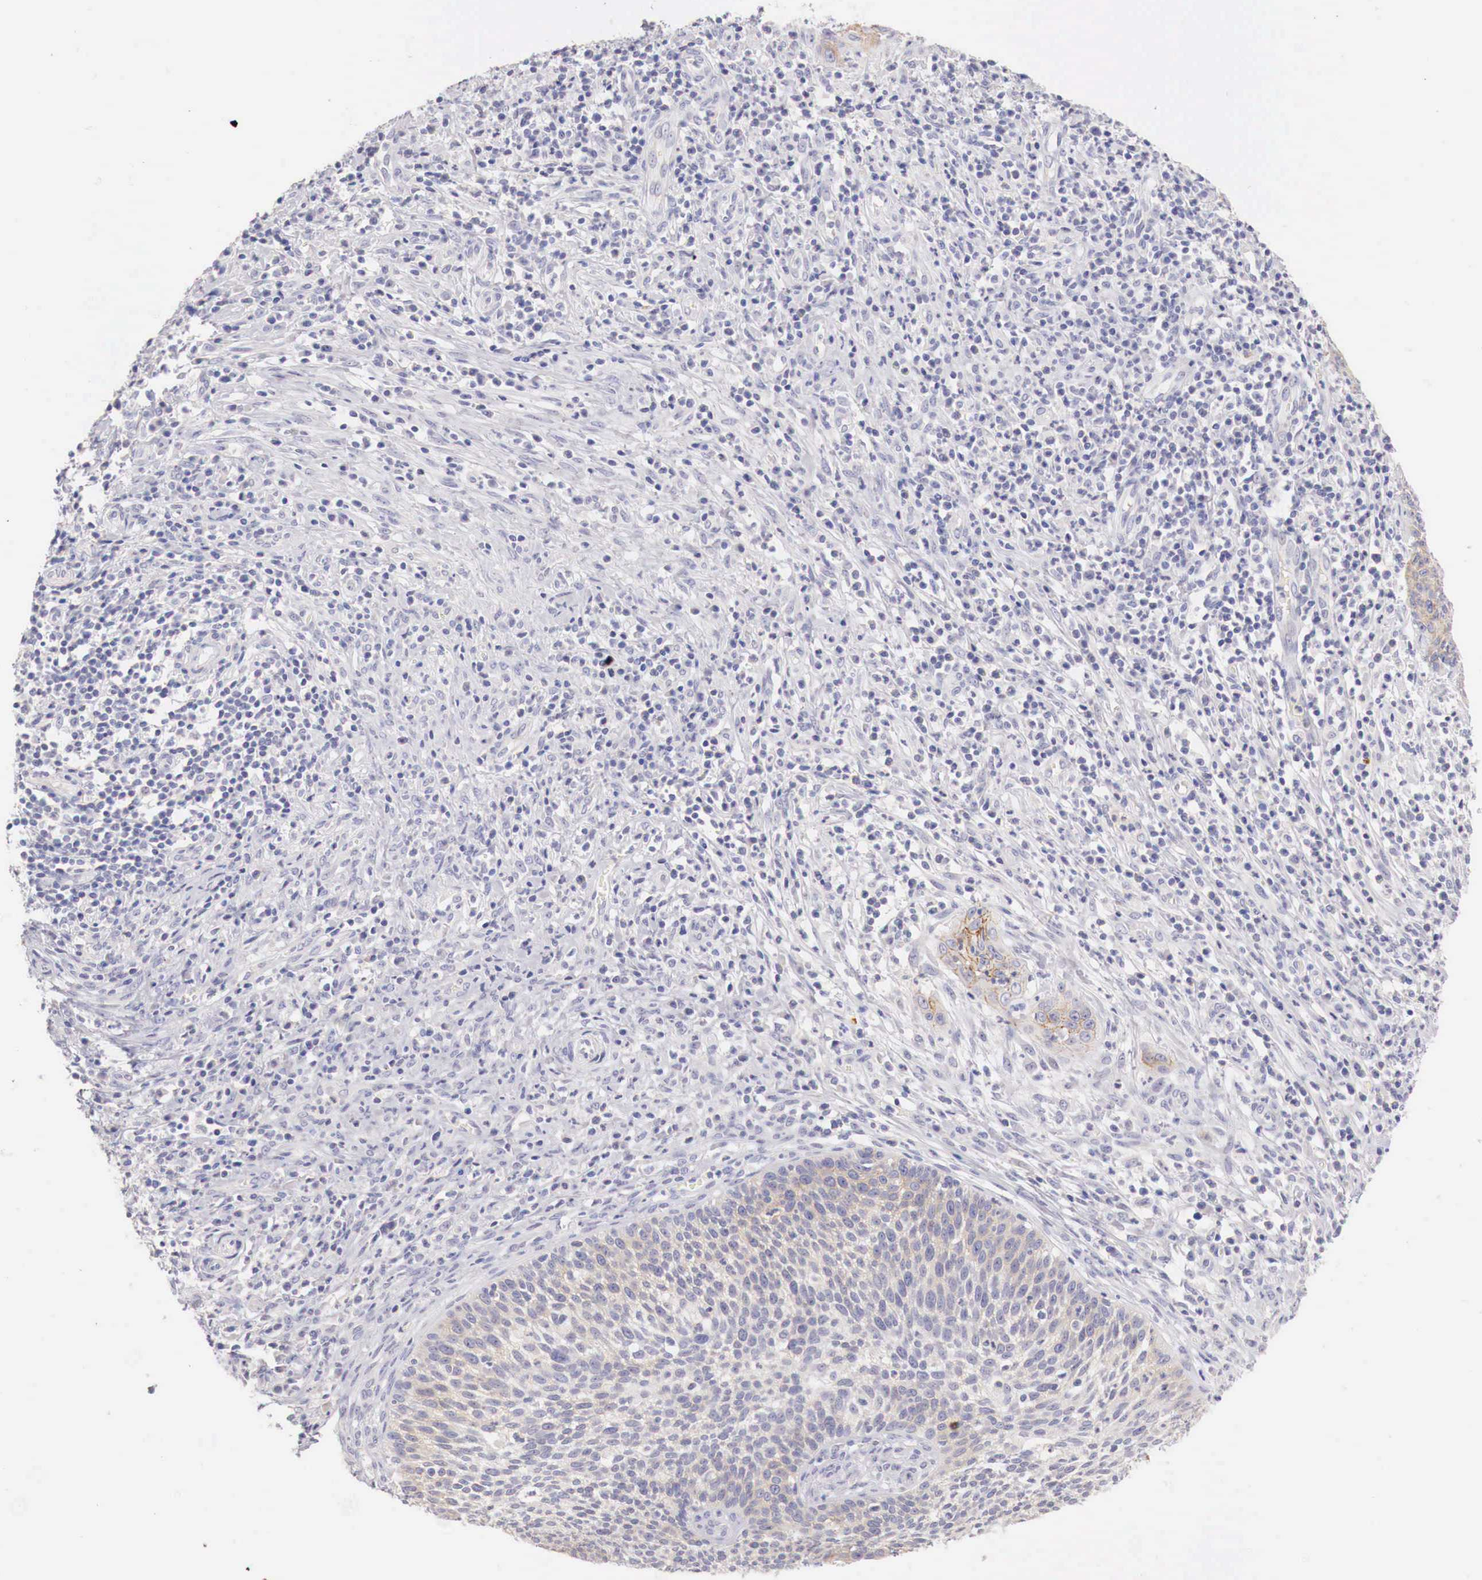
{"staining": {"intensity": "moderate", "quantity": "25%-75%", "location": "cytoplasmic/membranous,nuclear"}, "tissue": "cervical cancer", "cell_type": "Tumor cells", "image_type": "cancer", "snomed": [{"axis": "morphology", "description": "Squamous cell carcinoma, NOS"}, {"axis": "topography", "description": "Cervix"}], "caption": "Immunohistochemistry histopathology image of human squamous cell carcinoma (cervical) stained for a protein (brown), which demonstrates medium levels of moderate cytoplasmic/membranous and nuclear positivity in approximately 25%-75% of tumor cells.", "gene": "ITIH6", "patient": {"sex": "female", "age": 41}}